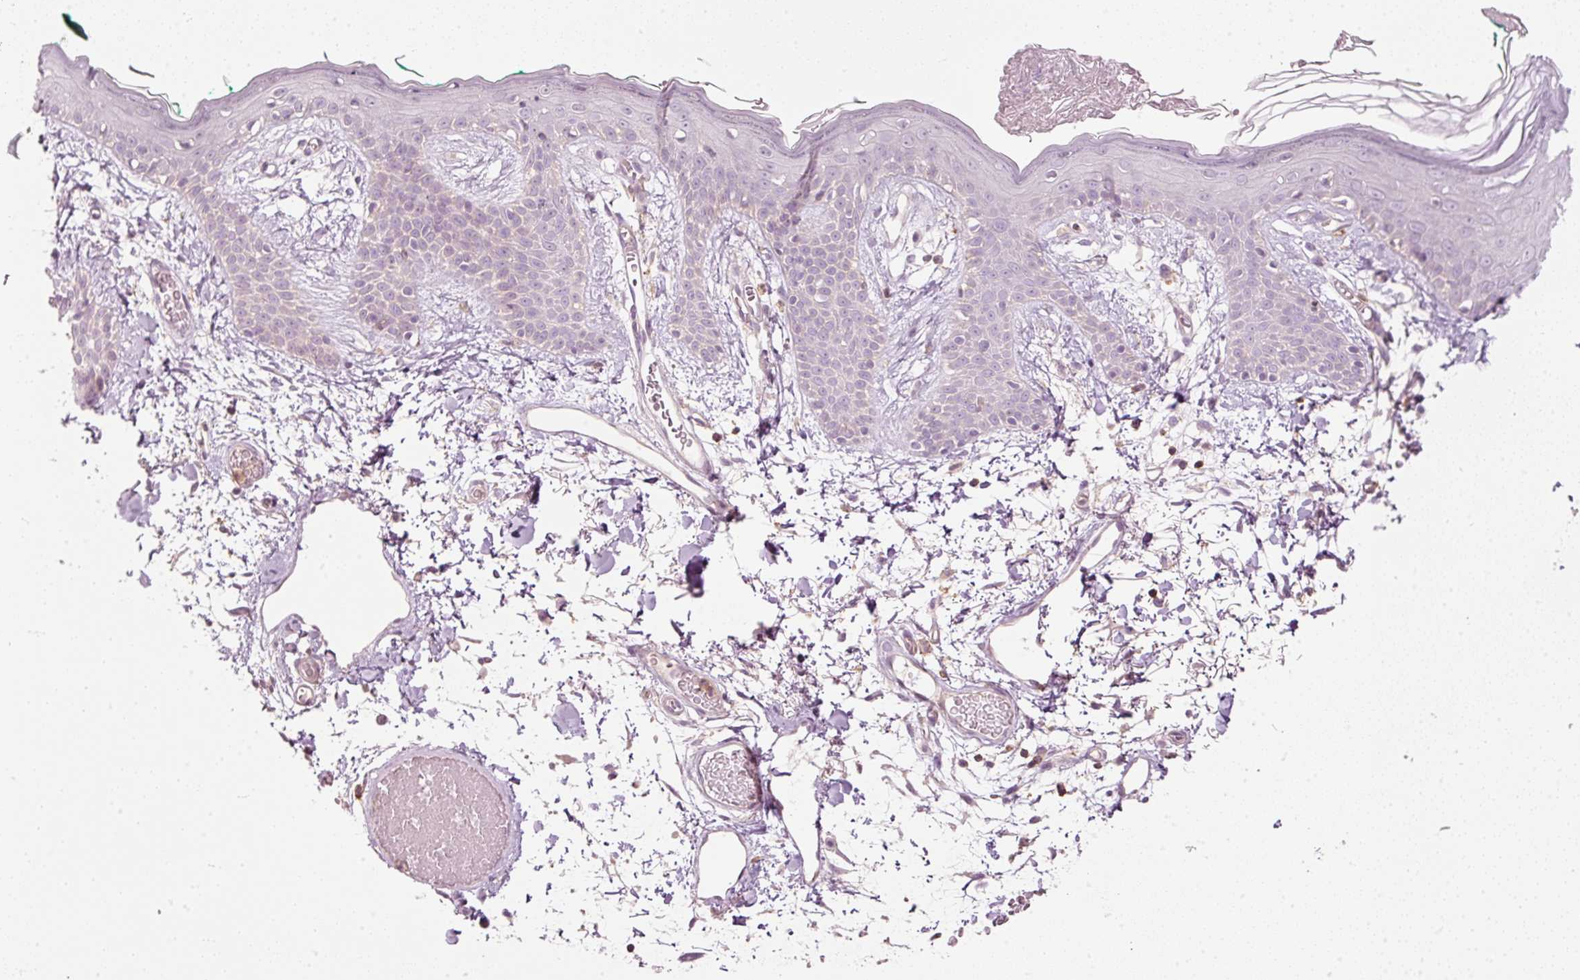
{"staining": {"intensity": "weak", "quantity": "<25%", "location": "cytoplasmic/membranous"}, "tissue": "skin", "cell_type": "Fibroblasts", "image_type": "normal", "snomed": [{"axis": "morphology", "description": "Normal tissue, NOS"}, {"axis": "topography", "description": "Skin"}], "caption": "A photomicrograph of skin stained for a protein demonstrates no brown staining in fibroblasts.", "gene": "SIPA1", "patient": {"sex": "male", "age": 79}}